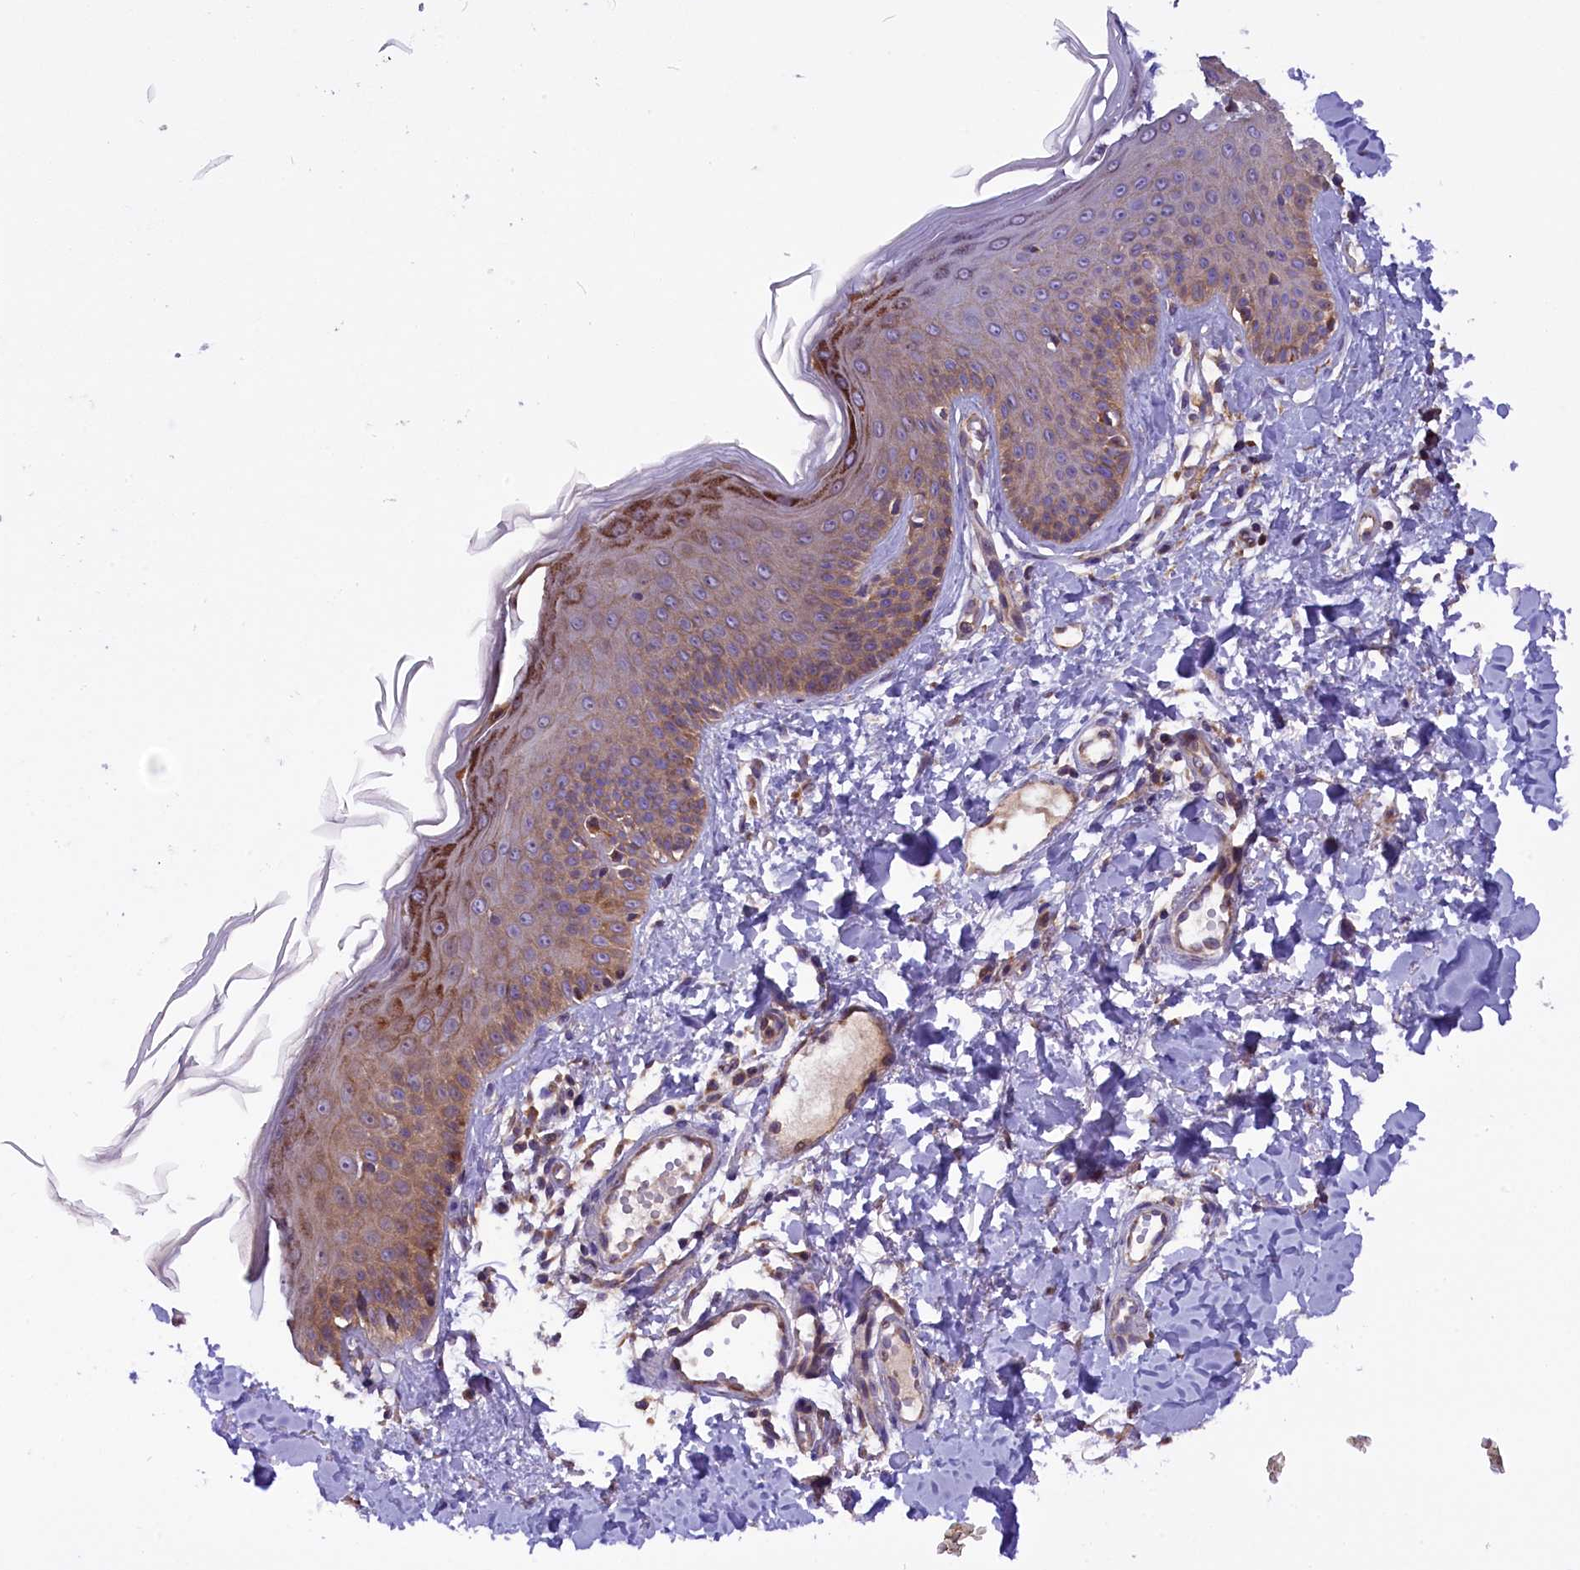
{"staining": {"intensity": "negative", "quantity": "none", "location": "none"}, "tissue": "skin", "cell_type": "Fibroblasts", "image_type": "normal", "snomed": [{"axis": "morphology", "description": "Normal tissue, NOS"}, {"axis": "topography", "description": "Skin"}], "caption": "IHC micrograph of normal human skin stained for a protein (brown), which displays no positivity in fibroblasts.", "gene": "DNAJB9", "patient": {"sex": "male", "age": 52}}